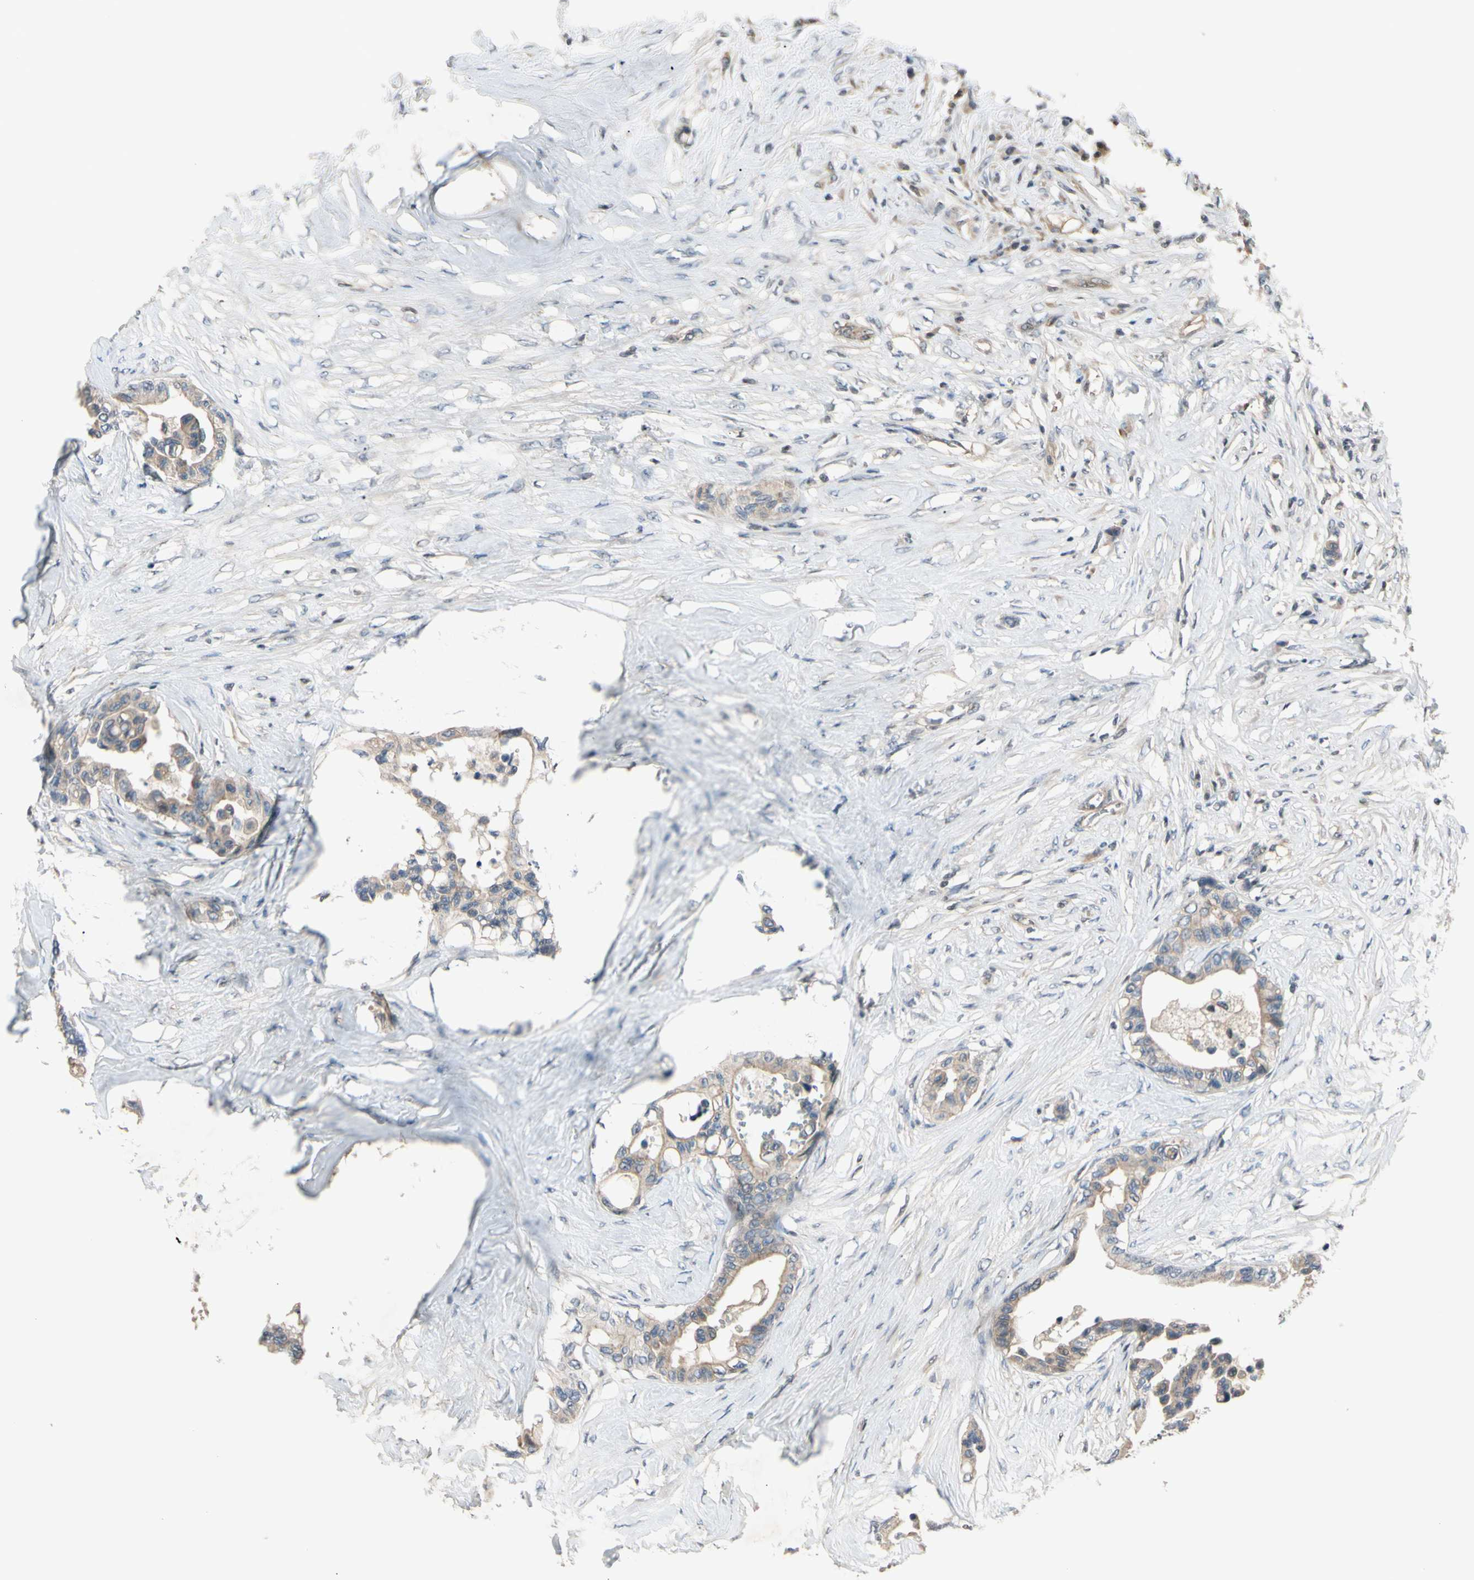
{"staining": {"intensity": "weak", "quantity": ">75%", "location": "cytoplasmic/membranous"}, "tissue": "colorectal cancer", "cell_type": "Tumor cells", "image_type": "cancer", "snomed": [{"axis": "morphology", "description": "Normal tissue, NOS"}, {"axis": "morphology", "description": "Adenocarcinoma, NOS"}, {"axis": "topography", "description": "Colon"}], "caption": "Immunohistochemistry of human adenocarcinoma (colorectal) displays low levels of weak cytoplasmic/membranous positivity in about >75% of tumor cells.", "gene": "NFYA", "patient": {"sex": "male", "age": 82}}